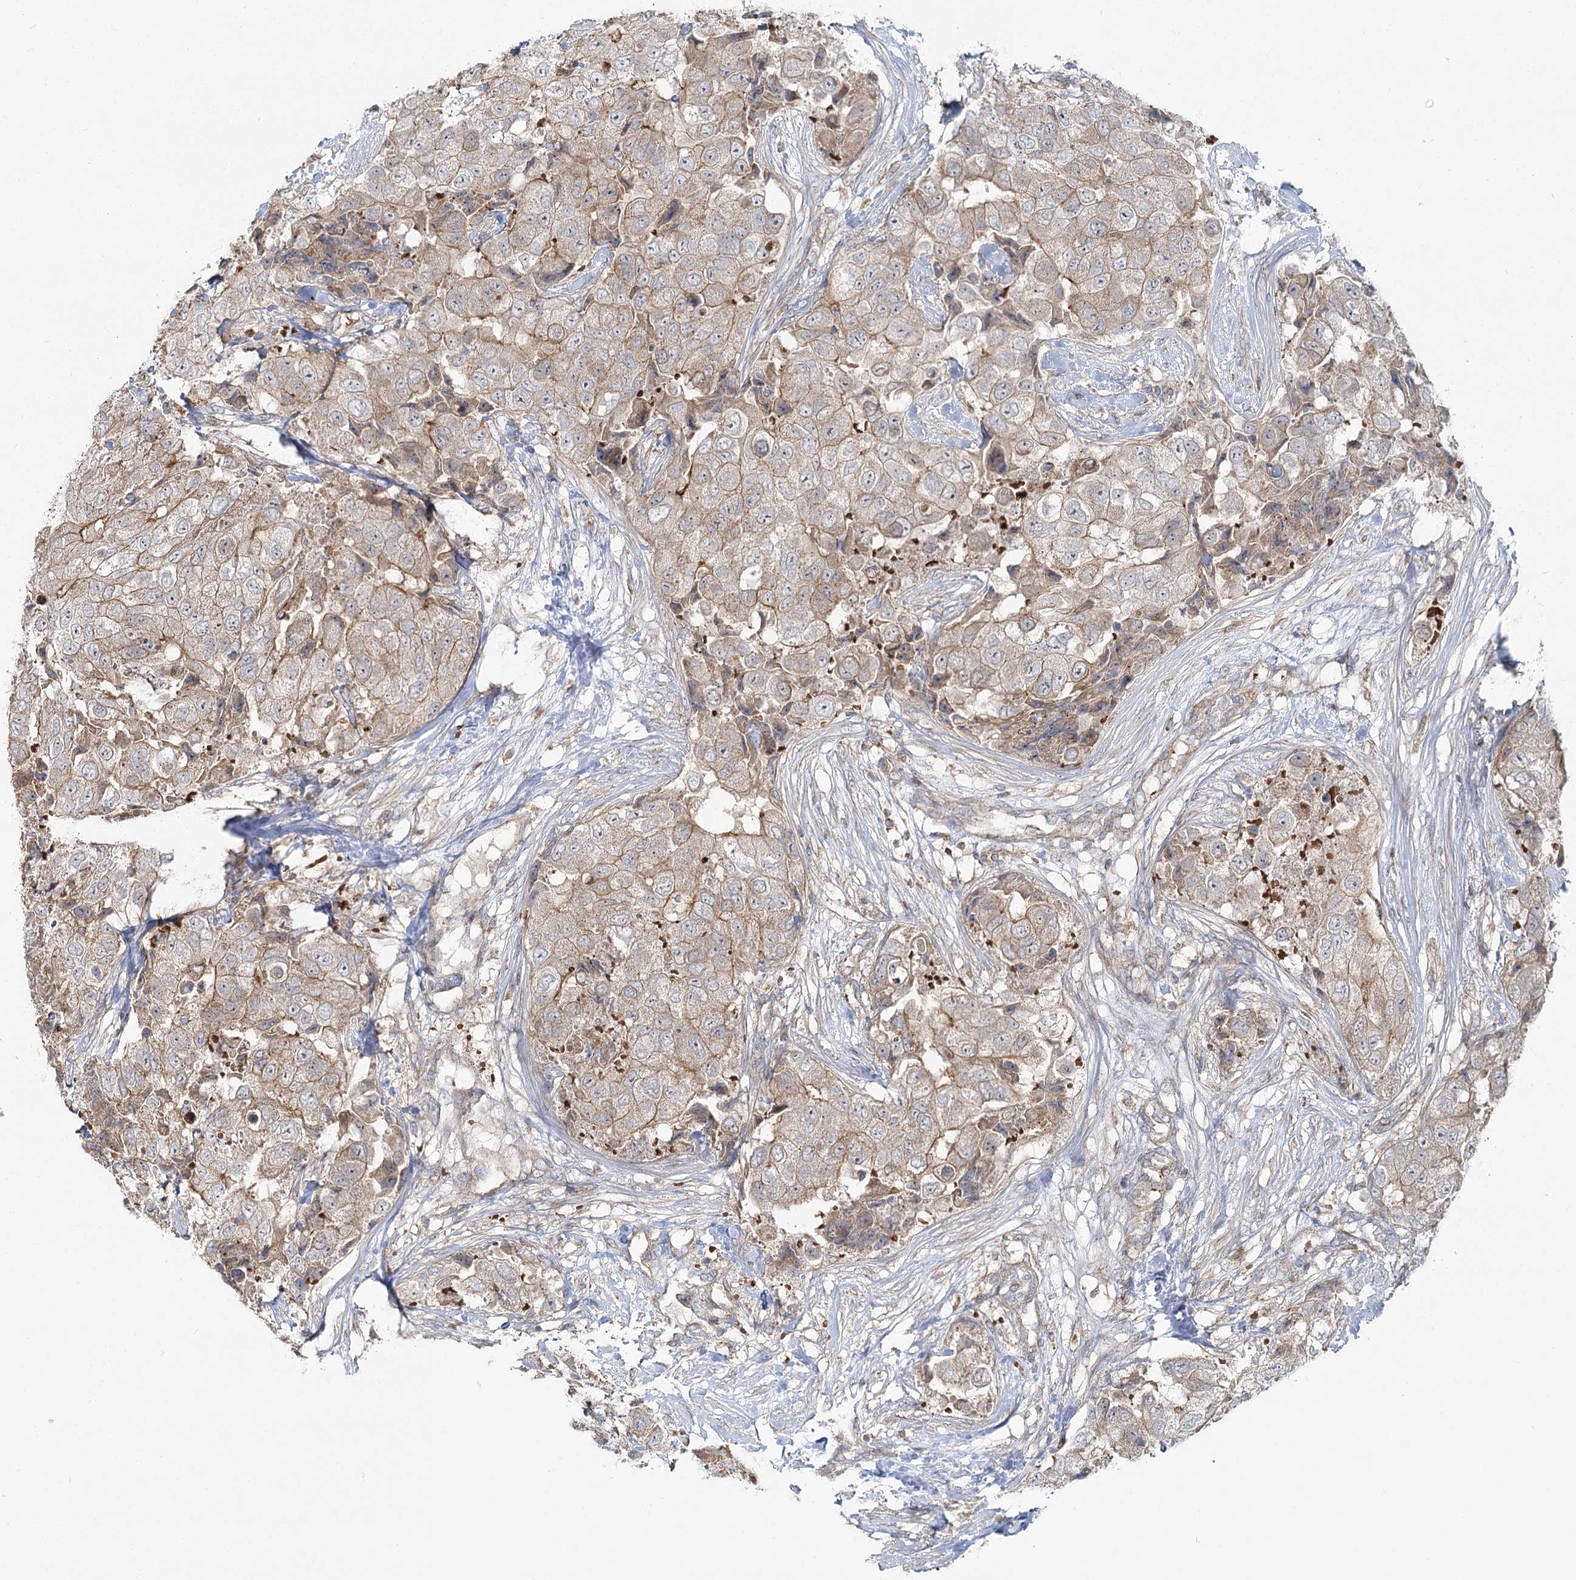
{"staining": {"intensity": "weak", "quantity": ">75%", "location": "cytoplasmic/membranous"}, "tissue": "breast cancer", "cell_type": "Tumor cells", "image_type": "cancer", "snomed": [{"axis": "morphology", "description": "Duct carcinoma"}, {"axis": "topography", "description": "Breast"}], "caption": "Breast cancer (intraductal carcinoma) stained for a protein (brown) reveals weak cytoplasmic/membranous positive positivity in about >75% of tumor cells.", "gene": "PCBD2", "patient": {"sex": "female", "age": 62}}